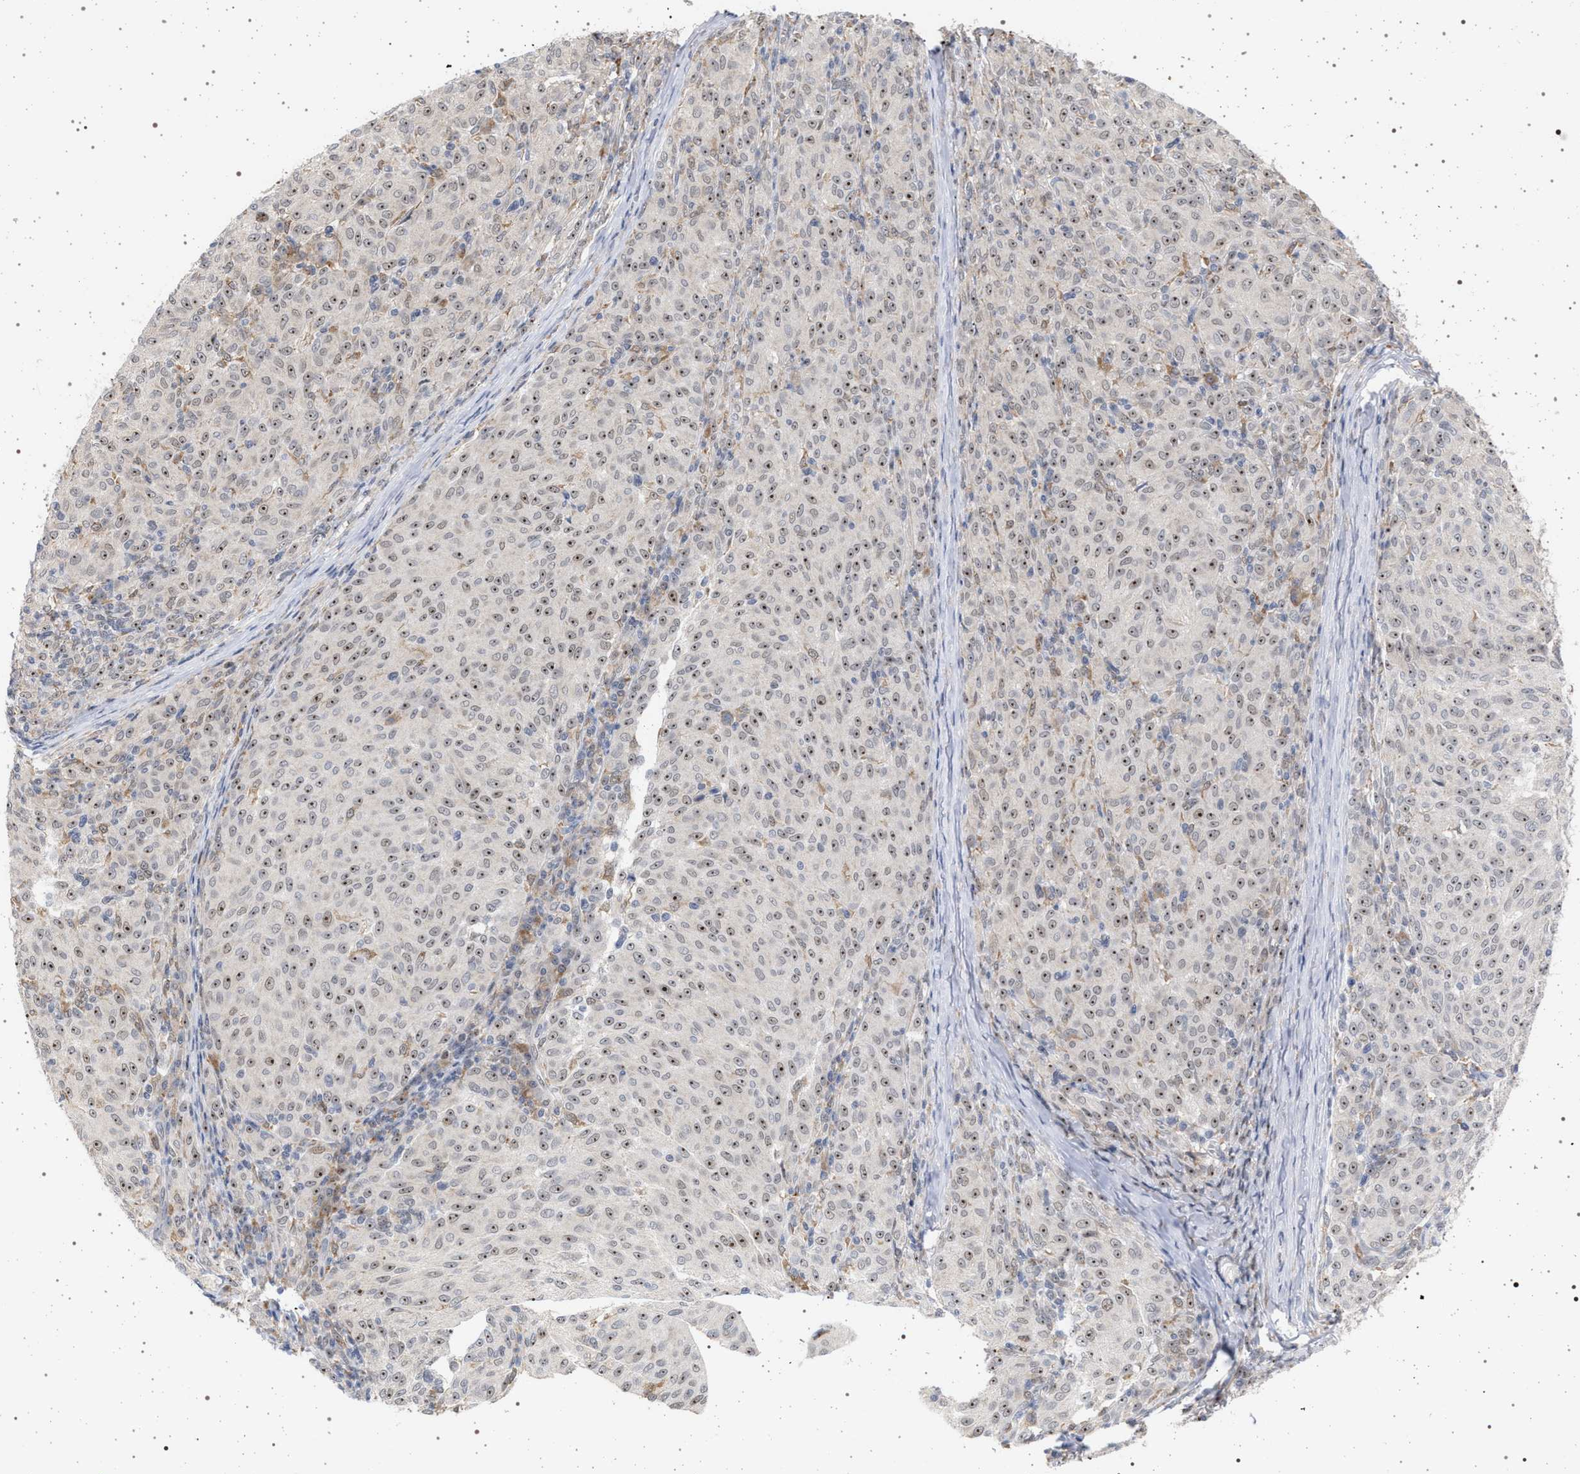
{"staining": {"intensity": "moderate", "quantity": ">75%", "location": "nuclear"}, "tissue": "melanoma", "cell_type": "Tumor cells", "image_type": "cancer", "snomed": [{"axis": "morphology", "description": "Malignant melanoma, NOS"}, {"axis": "topography", "description": "Skin"}], "caption": "Protein analysis of malignant melanoma tissue exhibits moderate nuclear positivity in approximately >75% of tumor cells.", "gene": "ELAC2", "patient": {"sex": "female", "age": 72}}